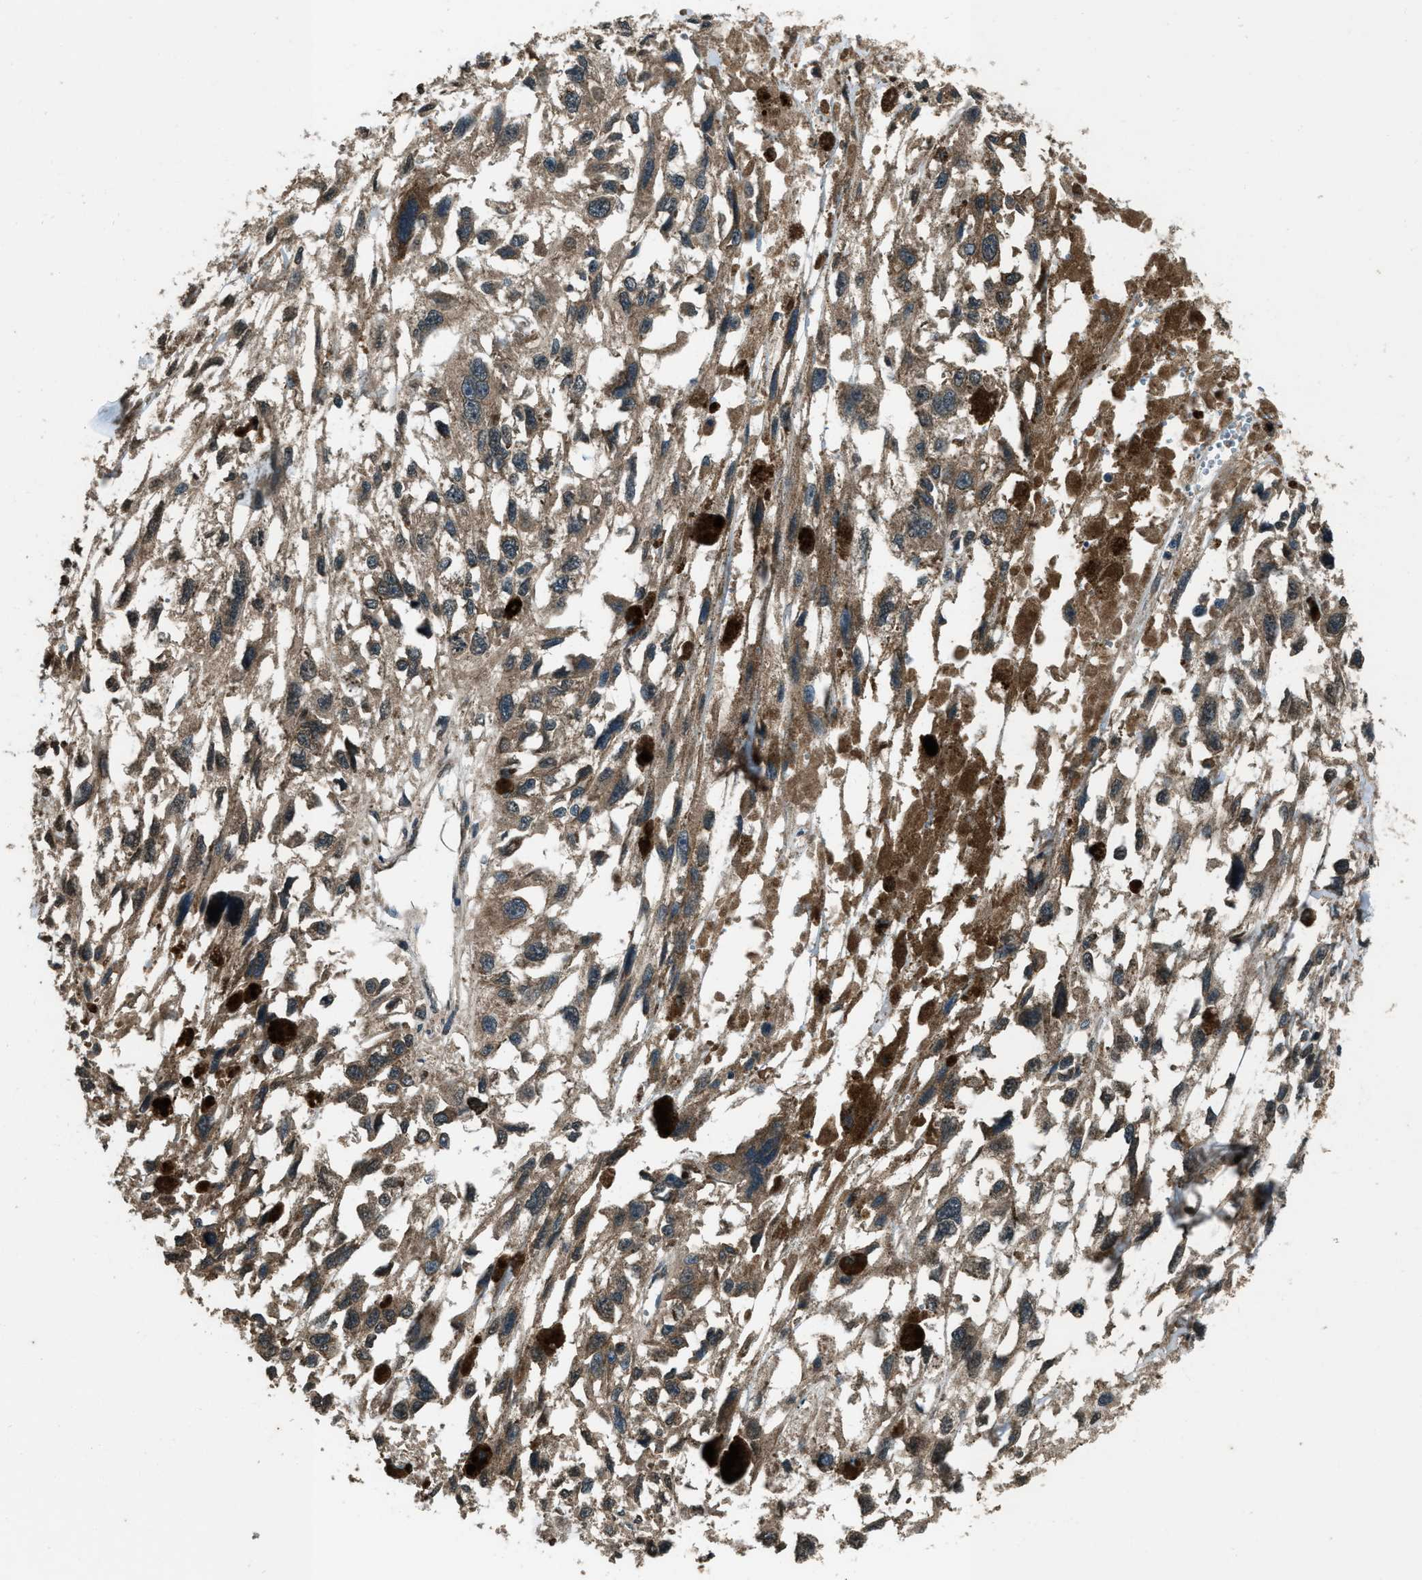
{"staining": {"intensity": "moderate", "quantity": ">75%", "location": "cytoplasmic/membranous"}, "tissue": "melanoma", "cell_type": "Tumor cells", "image_type": "cancer", "snomed": [{"axis": "morphology", "description": "Malignant melanoma, Metastatic site"}, {"axis": "topography", "description": "Lymph node"}], "caption": "Protein analysis of malignant melanoma (metastatic site) tissue displays moderate cytoplasmic/membranous positivity in approximately >75% of tumor cells.", "gene": "SVIL", "patient": {"sex": "male", "age": 59}}